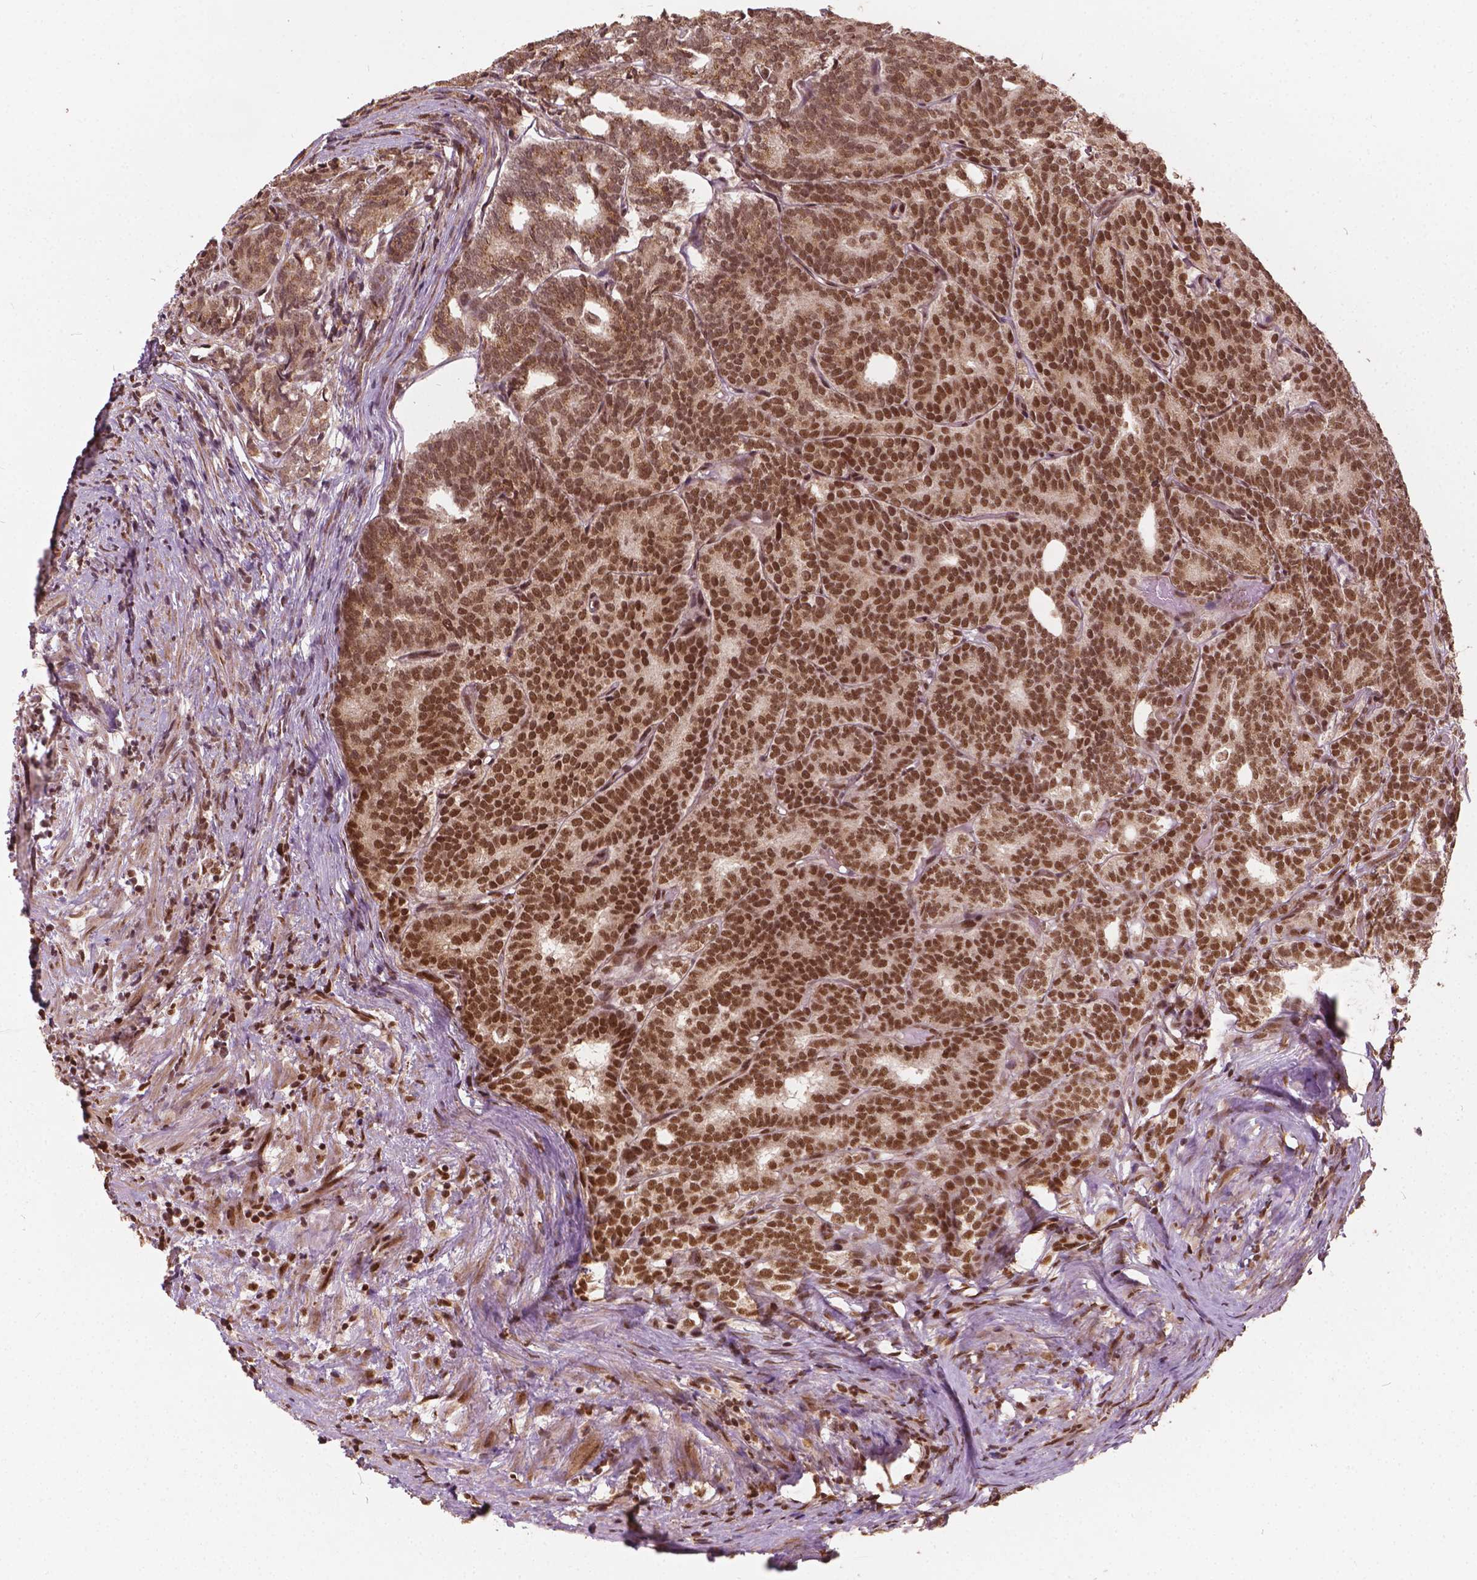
{"staining": {"intensity": "moderate", "quantity": ">75%", "location": "nuclear"}, "tissue": "prostate cancer", "cell_type": "Tumor cells", "image_type": "cancer", "snomed": [{"axis": "morphology", "description": "Adenocarcinoma, High grade"}, {"axis": "topography", "description": "Prostate"}], "caption": "A medium amount of moderate nuclear positivity is present in about >75% of tumor cells in prostate adenocarcinoma (high-grade) tissue.", "gene": "GPS2", "patient": {"sex": "male", "age": 53}}